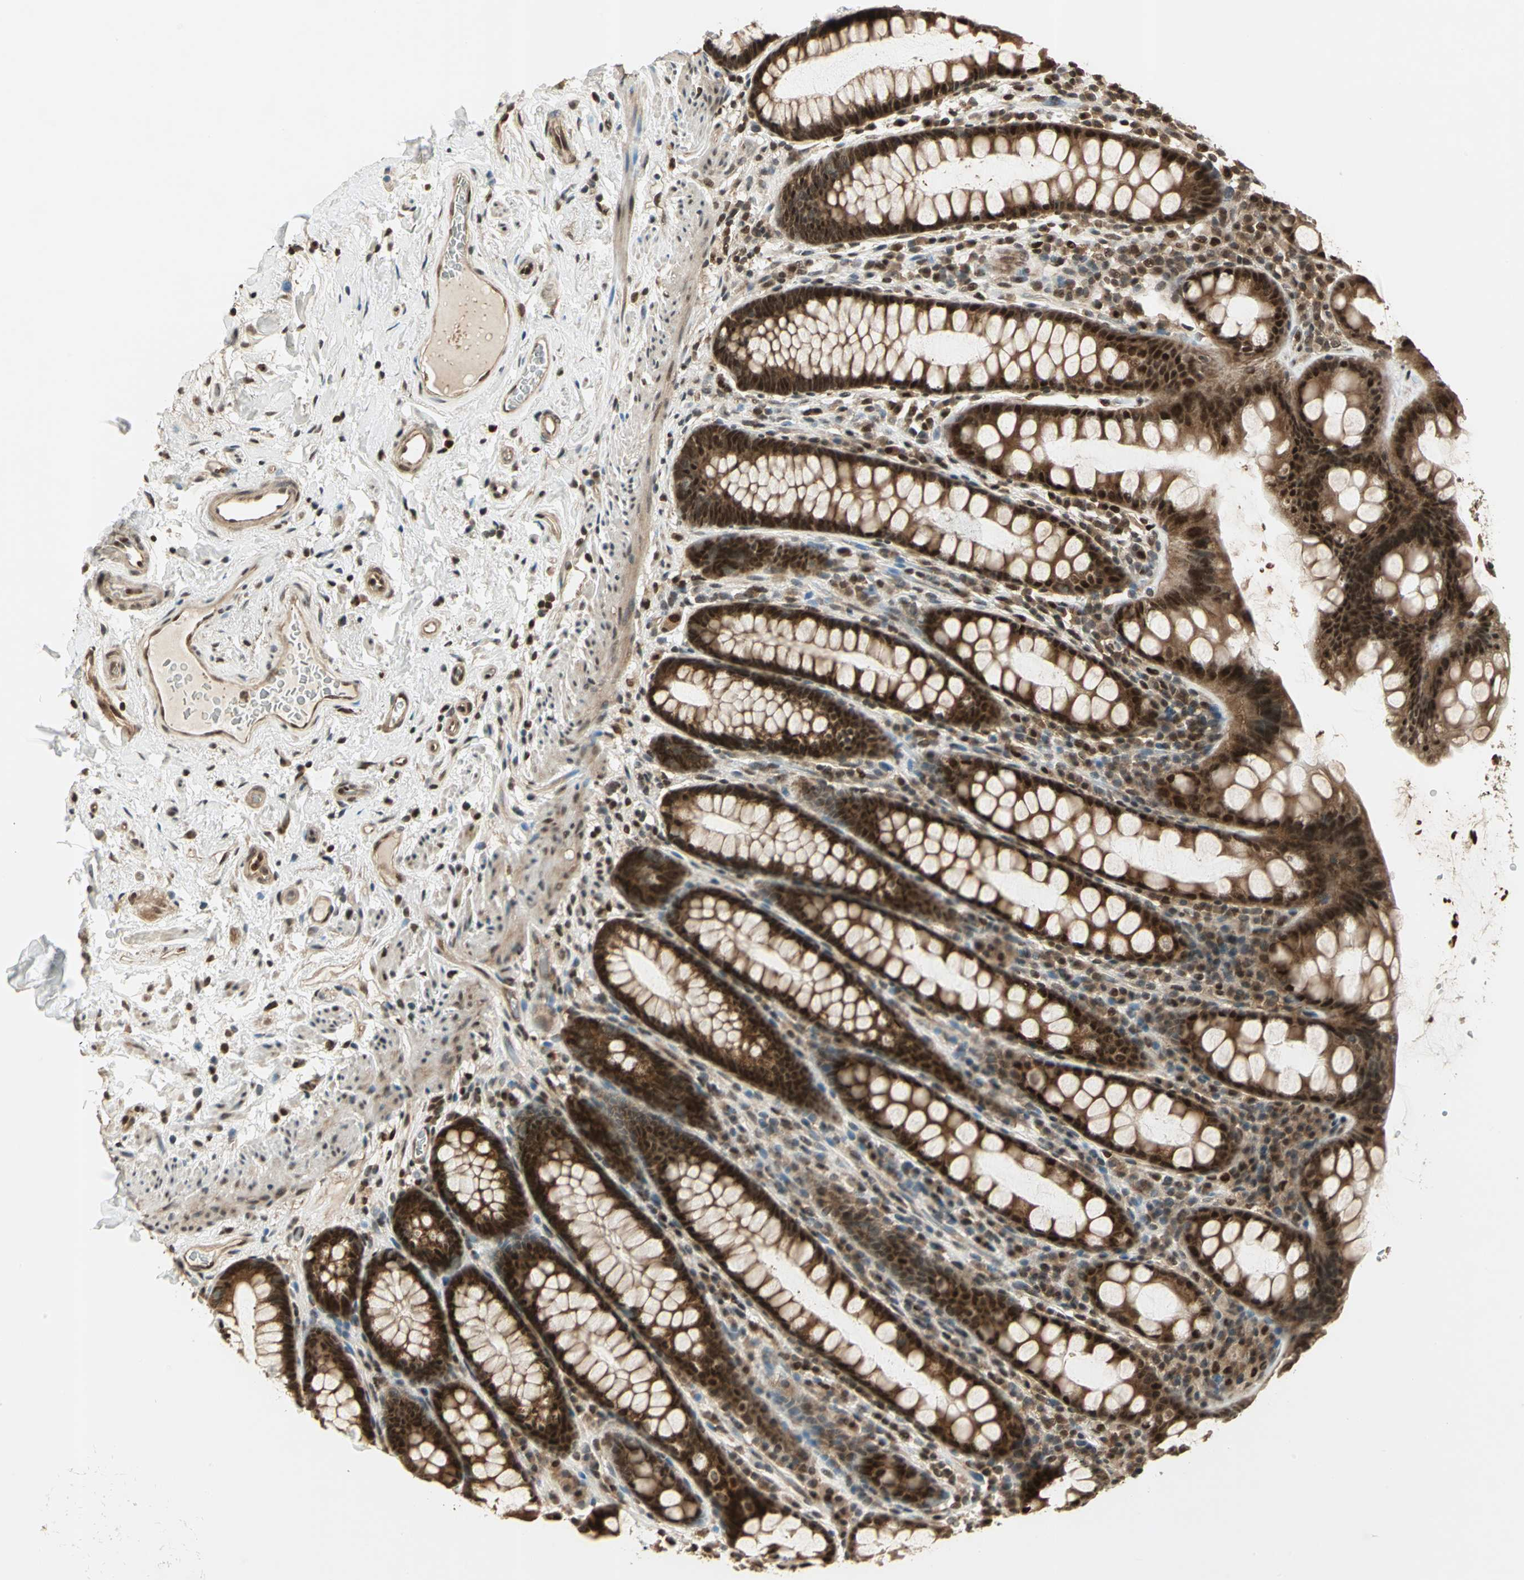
{"staining": {"intensity": "strong", "quantity": ">75%", "location": "cytoplasmic/membranous,nuclear"}, "tissue": "rectum", "cell_type": "Glandular cells", "image_type": "normal", "snomed": [{"axis": "morphology", "description": "Normal tissue, NOS"}, {"axis": "topography", "description": "Rectum"}], "caption": "Strong cytoplasmic/membranous,nuclear positivity for a protein is present in about >75% of glandular cells of benign rectum using immunohistochemistry.", "gene": "PSMC3", "patient": {"sex": "male", "age": 92}}